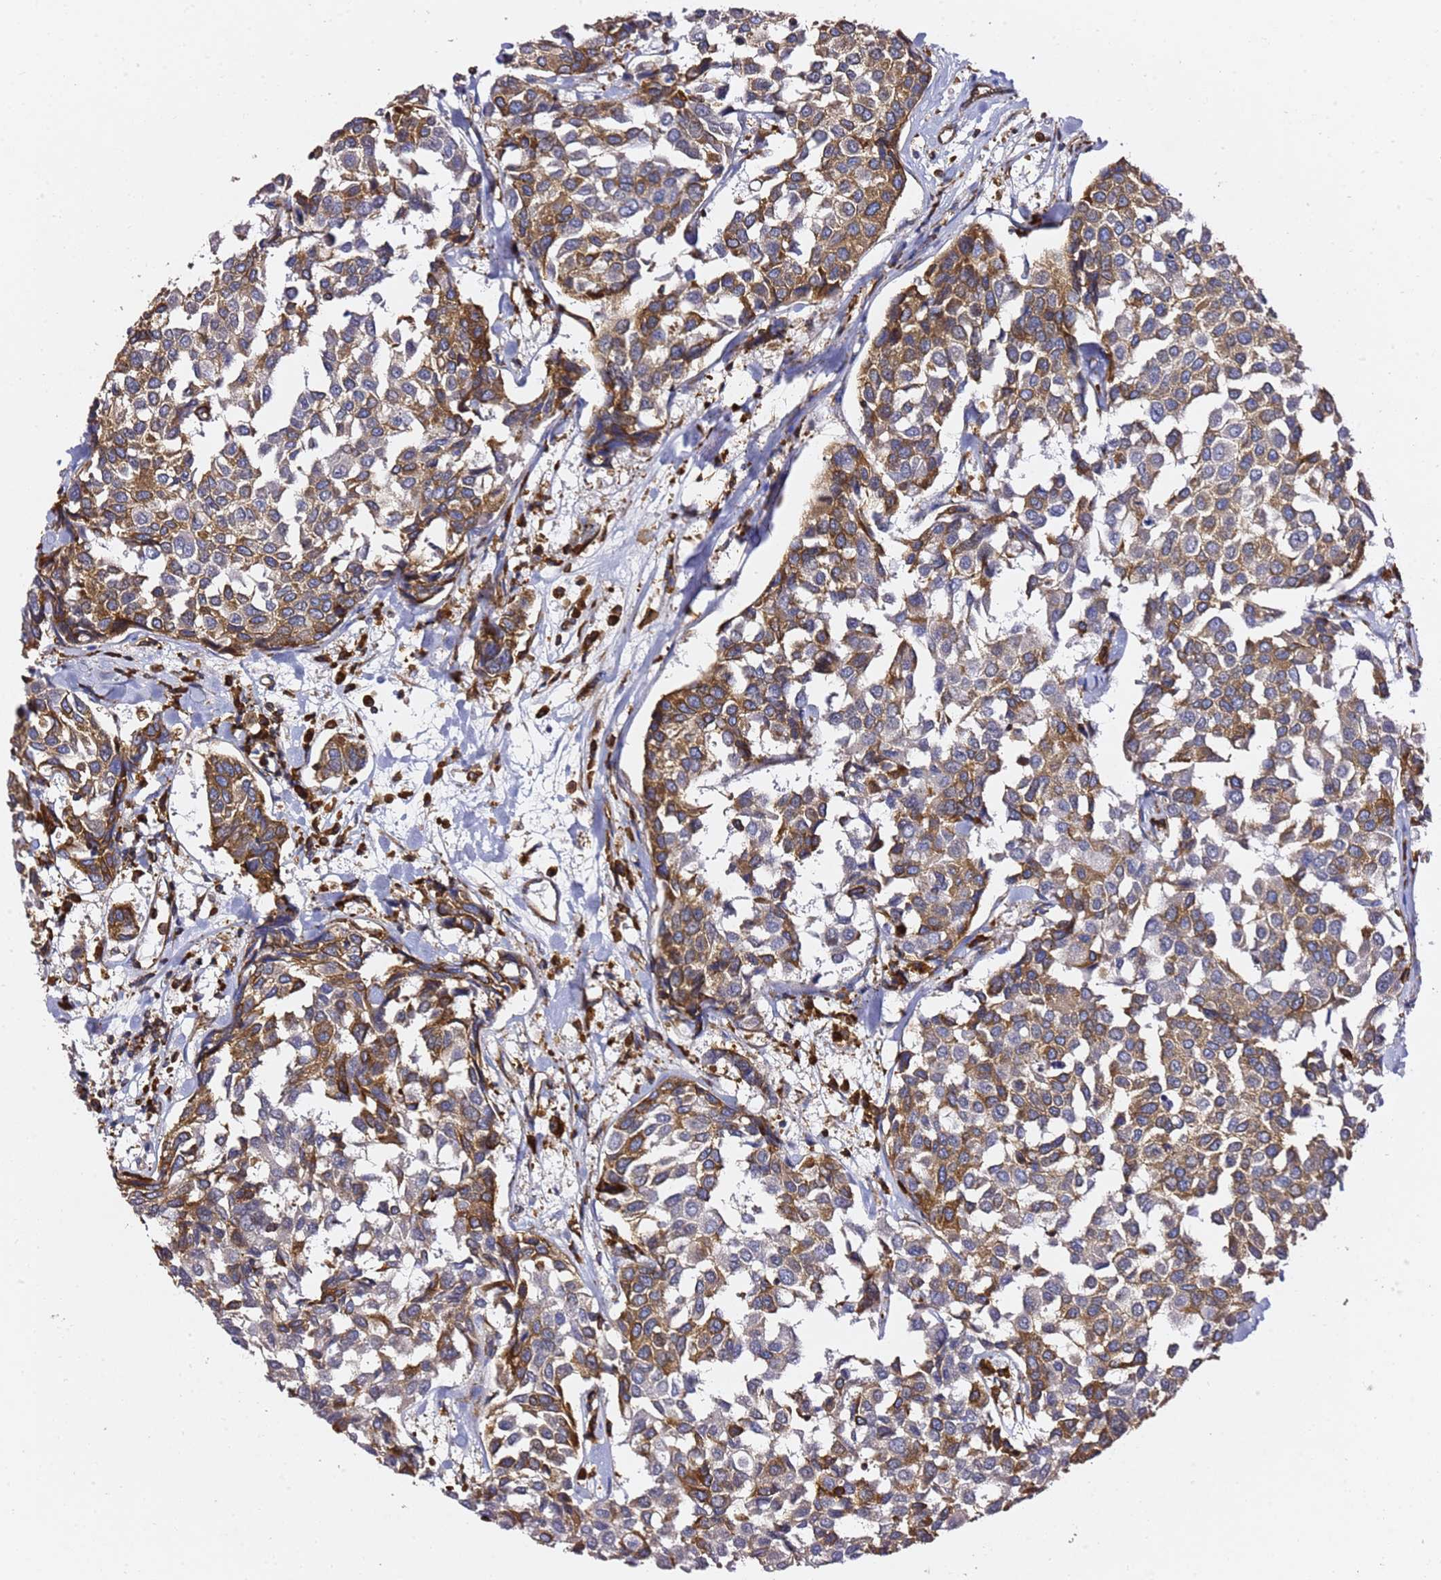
{"staining": {"intensity": "strong", "quantity": "25%-75%", "location": "cytoplasmic/membranous"}, "tissue": "breast cancer", "cell_type": "Tumor cells", "image_type": "cancer", "snomed": [{"axis": "morphology", "description": "Duct carcinoma"}, {"axis": "topography", "description": "Breast"}], "caption": "IHC photomicrograph of neoplastic tissue: breast cancer stained using immunohistochemistry displays high levels of strong protein expression localized specifically in the cytoplasmic/membranous of tumor cells, appearing as a cytoplasmic/membranous brown color.", "gene": "TPST1", "patient": {"sex": "female", "age": 55}}